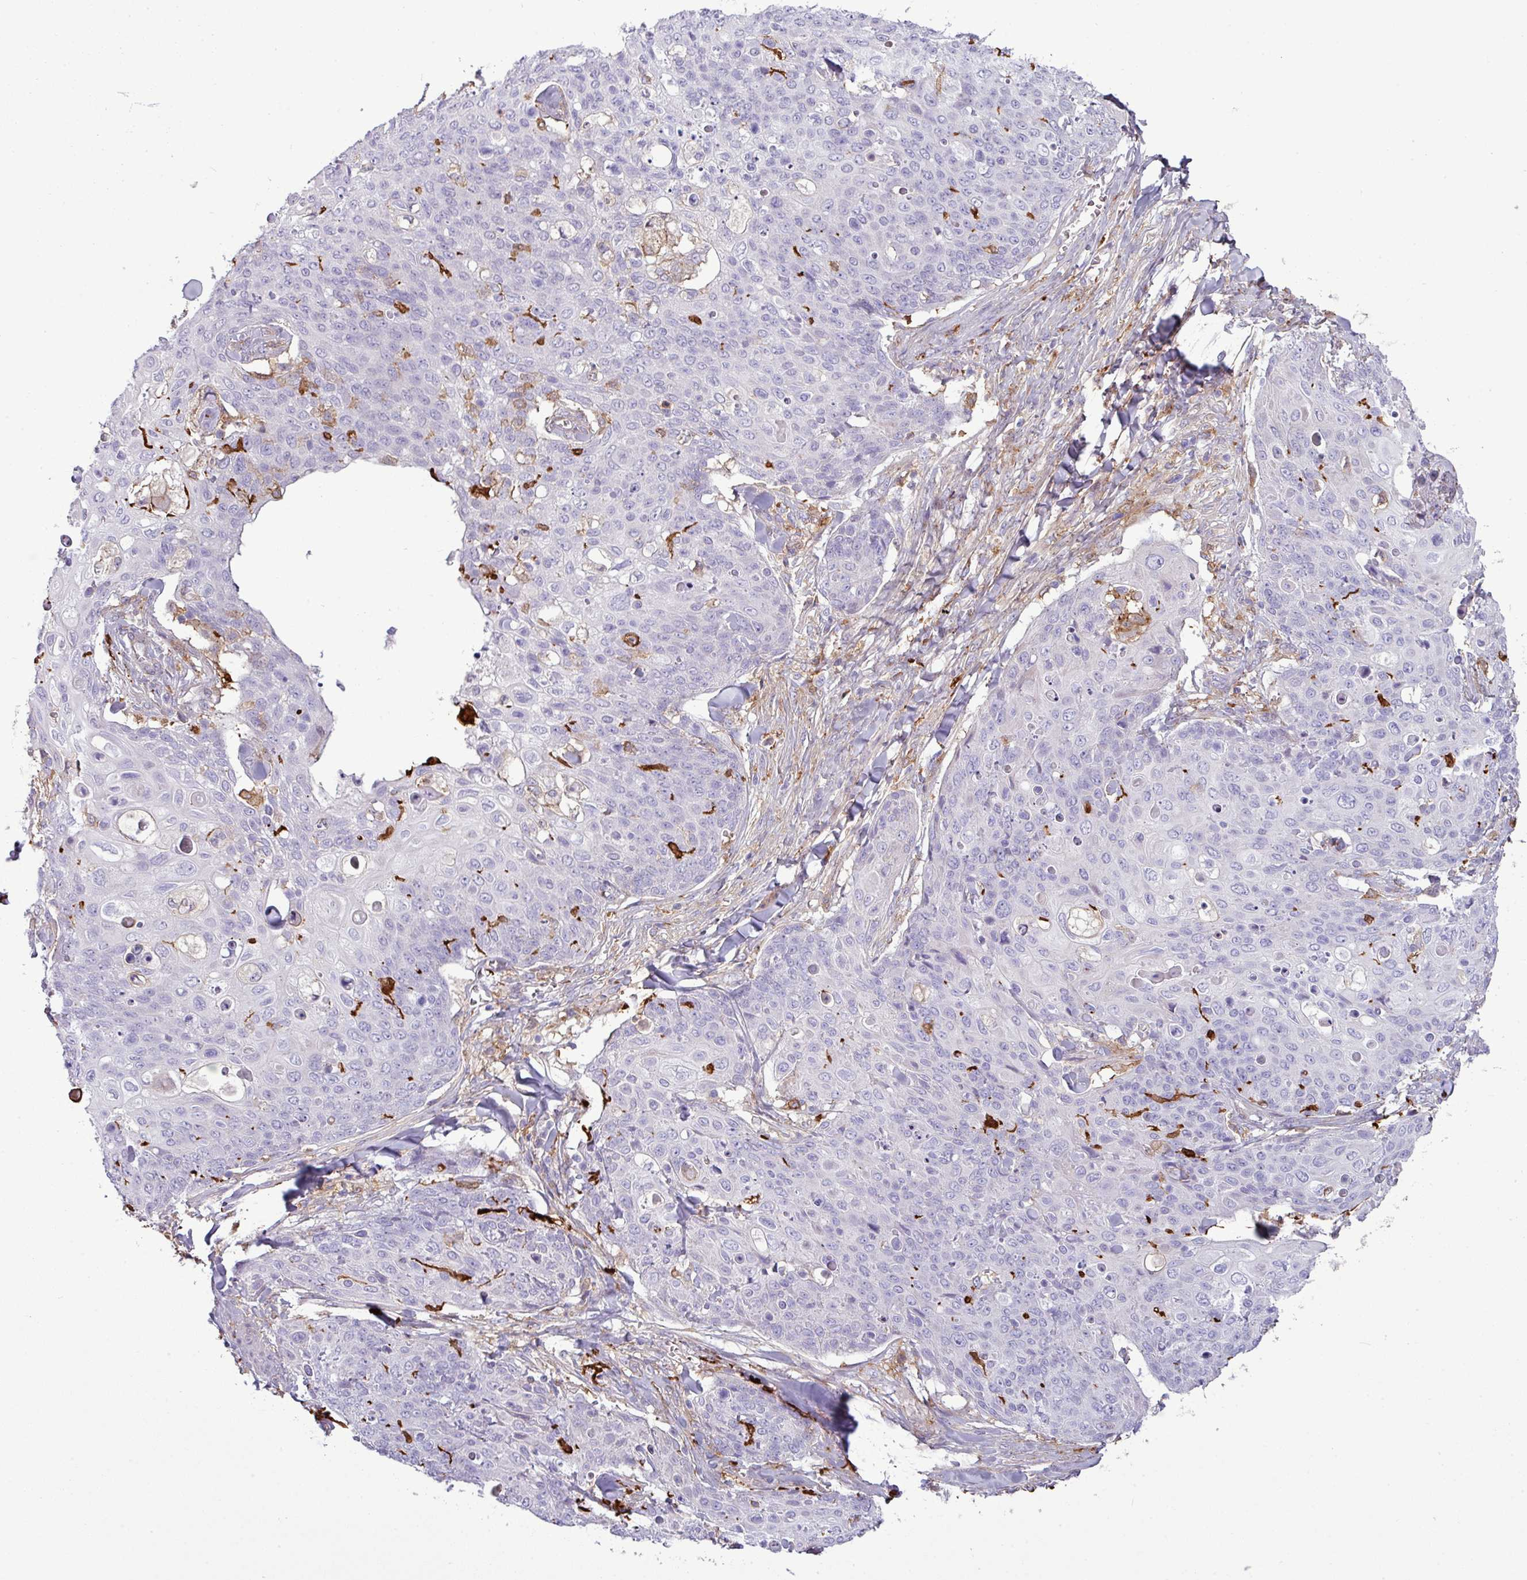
{"staining": {"intensity": "negative", "quantity": "none", "location": "none"}, "tissue": "skin cancer", "cell_type": "Tumor cells", "image_type": "cancer", "snomed": [{"axis": "morphology", "description": "Squamous cell carcinoma, NOS"}, {"axis": "topography", "description": "Skin"}, {"axis": "topography", "description": "Vulva"}], "caption": "IHC of skin cancer shows no positivity in tumor cells. Nuclei are stained in blue.", "gene": "COL8A1", "patient": {"sex": "female", "age": 85}}